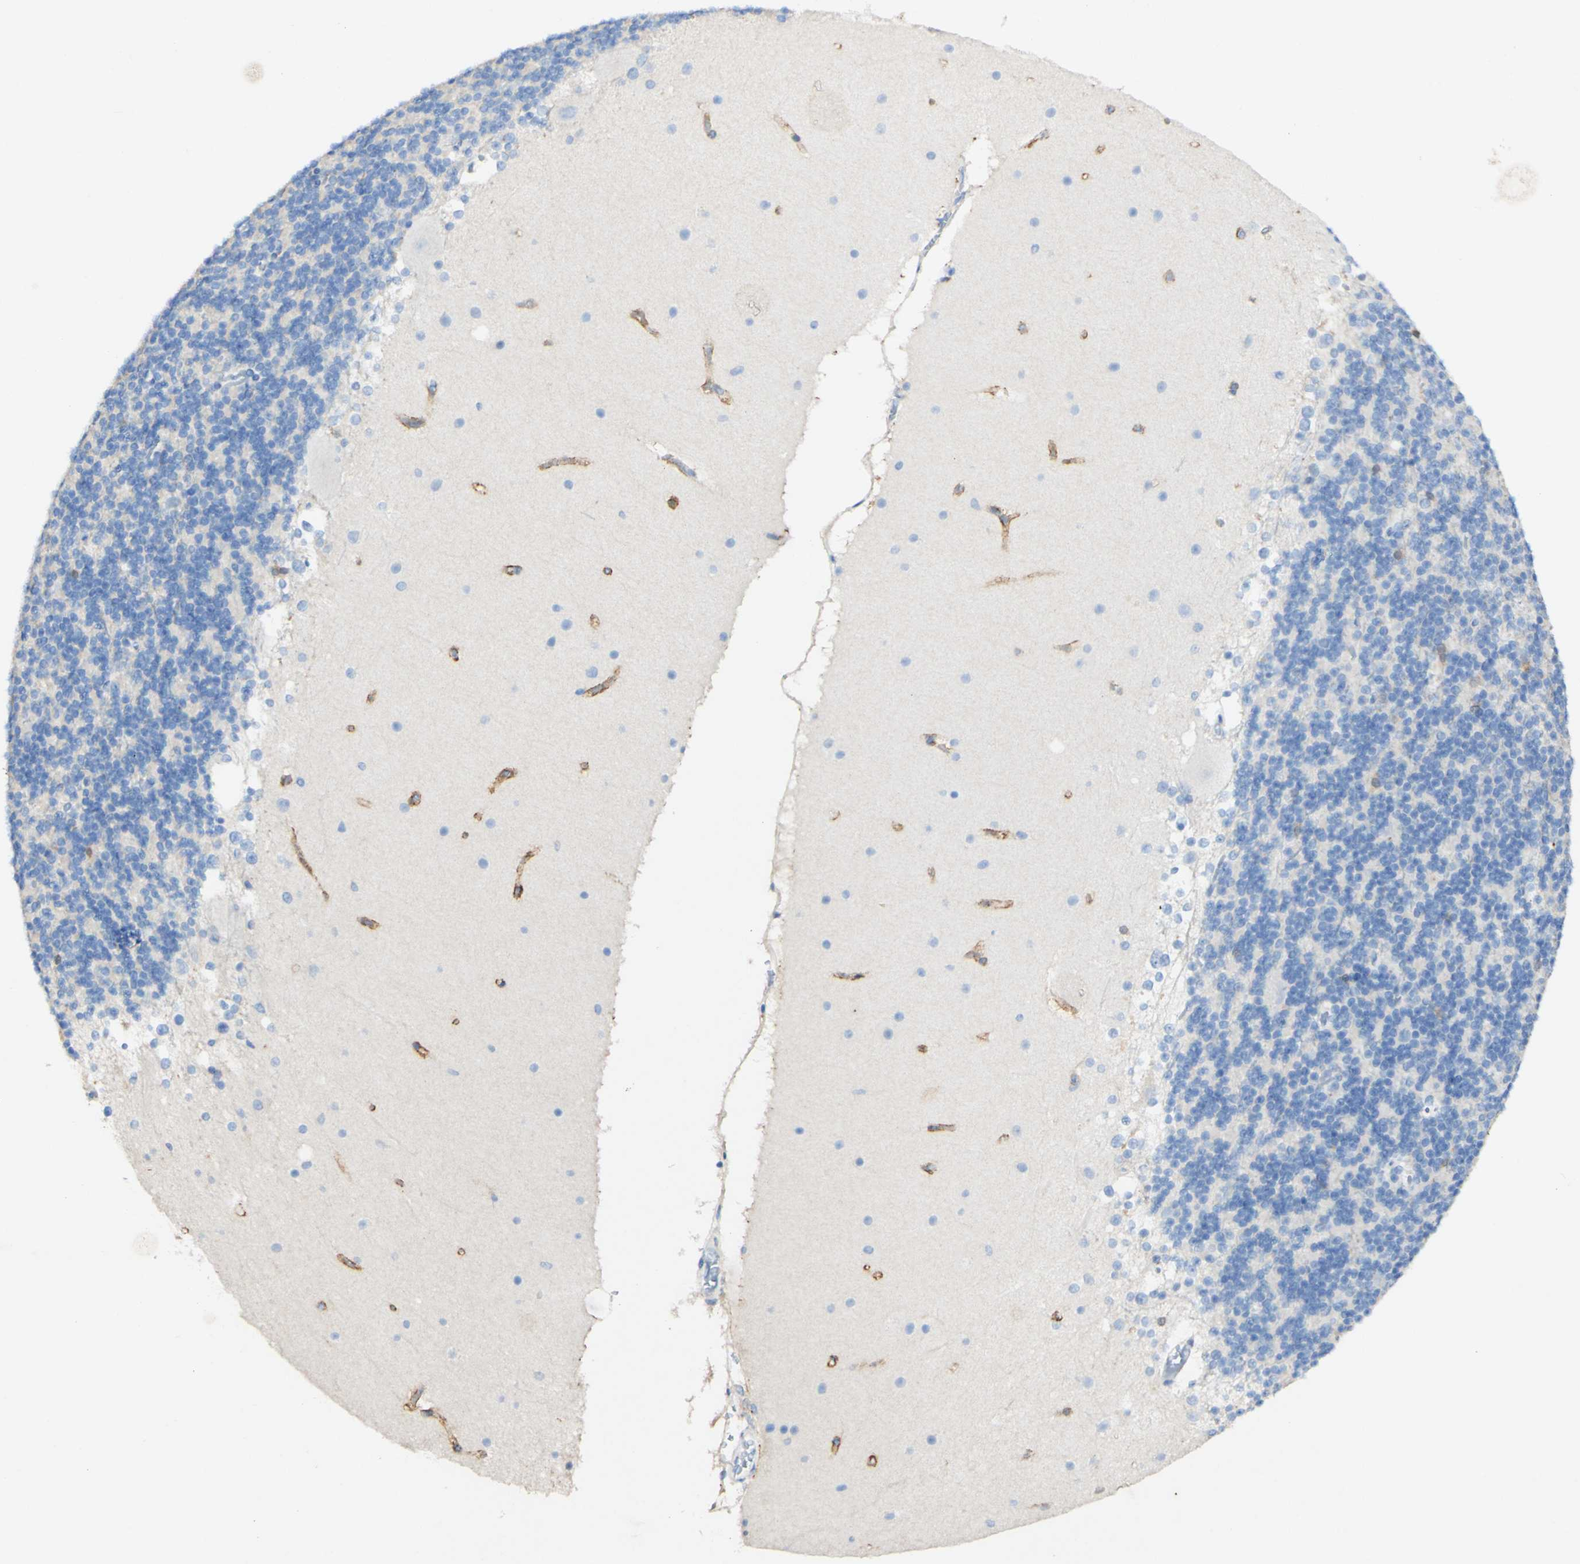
{"staining": {"intensity": "weak", "quantity": "<25%", "location": "cytoplasmic/membranous"}, "tissue": "cerebellum", "cell_type": "Cells in granular layer", "image_type": "normal", "snomed": [{"axis": "morphology", "description": "Normal tissue, NOS"}, {"axis": "topography", "description": "Cerebellum"}], "caption": "Immunohistochemistry histopathology image of normal cerebellum: human cerebellum stained with DAB (3,3'-diaminobenzidine) demonstrates no significant protein staining in cells in granular layer. (Stains: DAB (3,3'-diaminobenzidine) immunohistochemistry with hematoxylin counter stain, Microscopy: brightfield microscopy at high magnification).", "gene": "FGF4", "patient": {"sex": "female", "age": 19}}